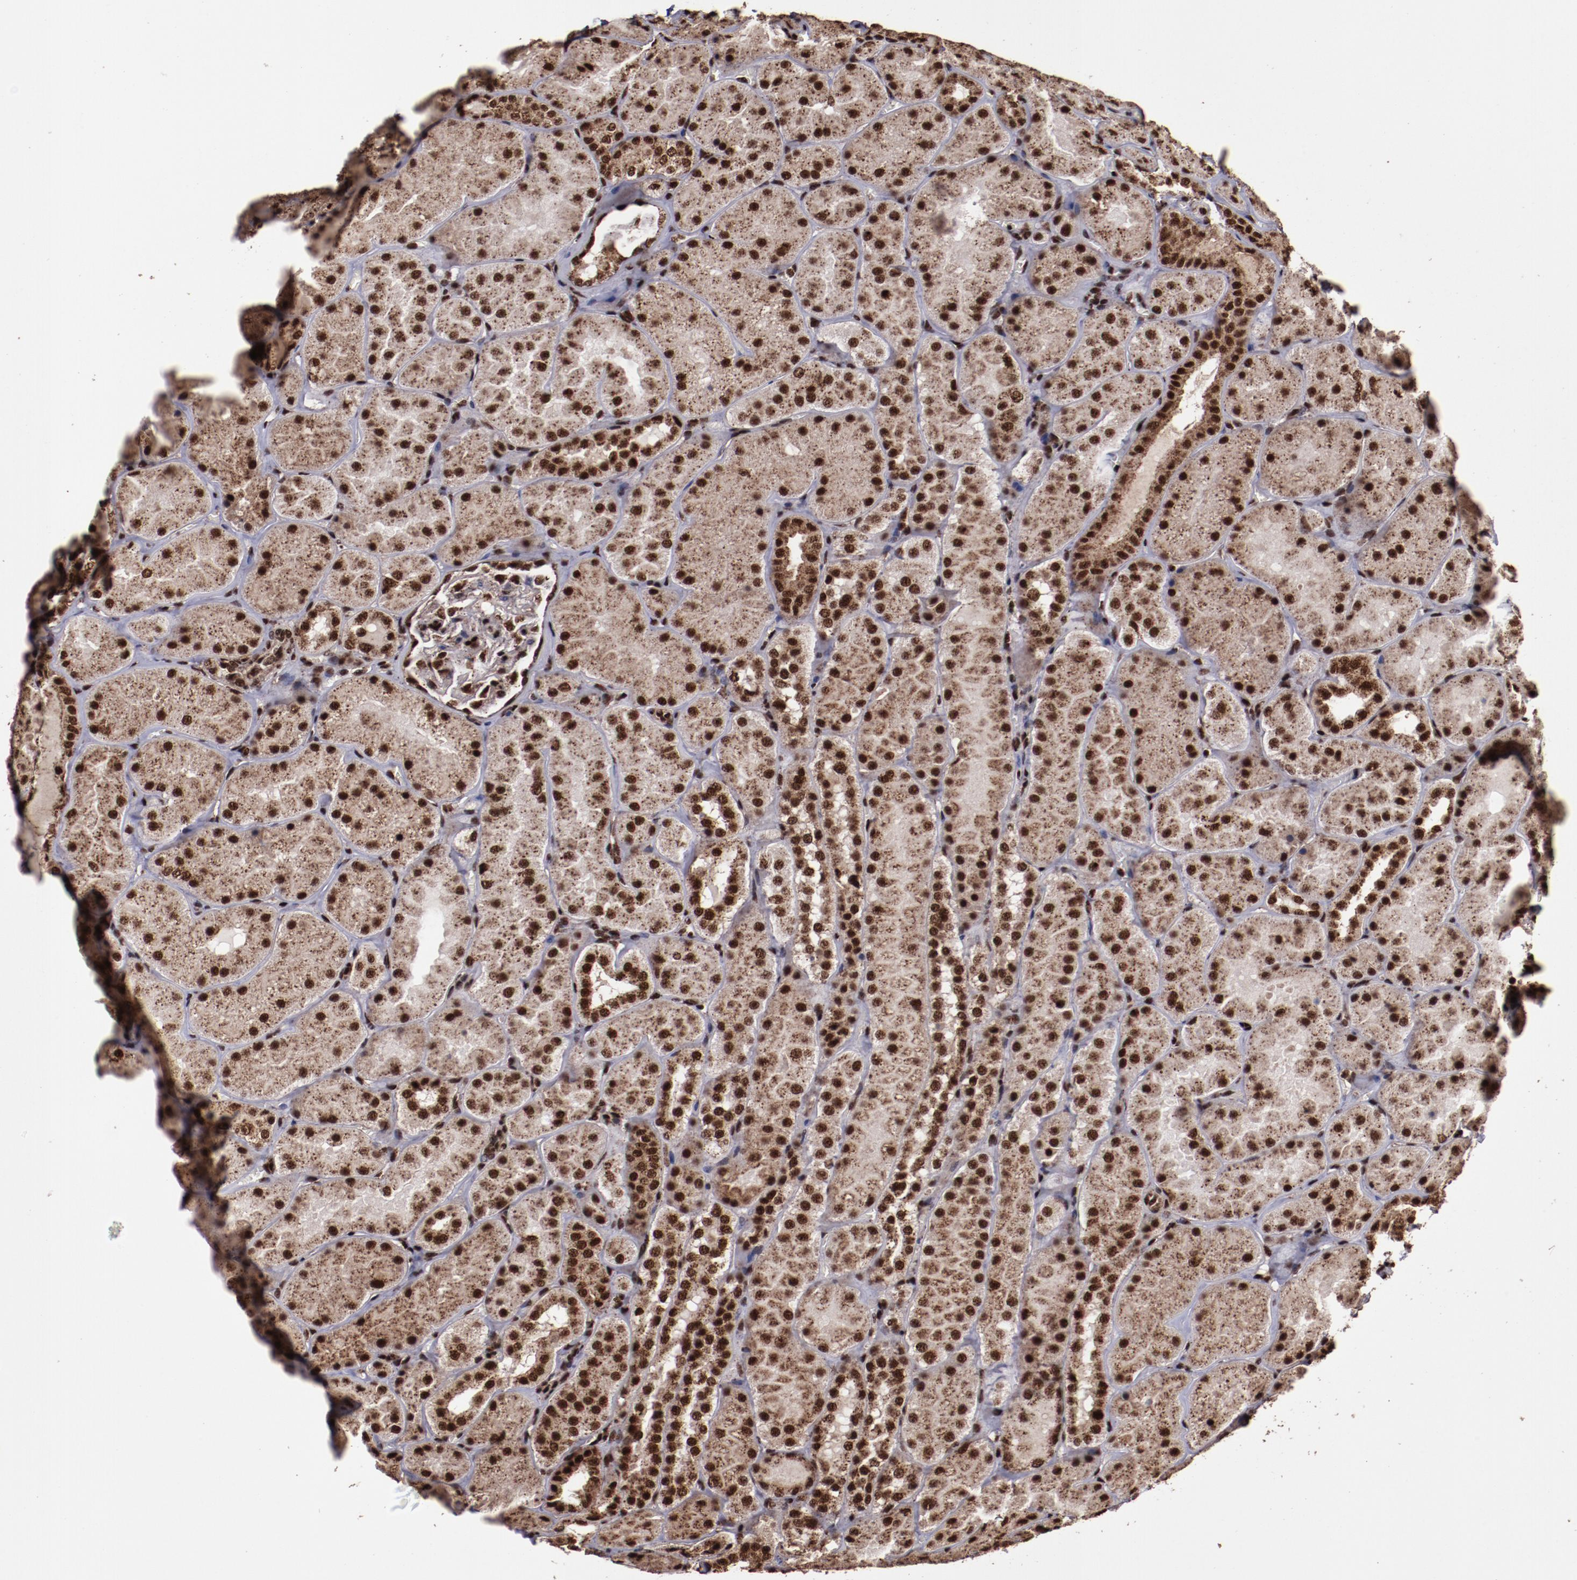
{"staining": {"intensity": "moderate", "quantity": "25%-75%", "location": "nuclear"}, "tissue": "kidney", "cell_type": "Cells in glomeruli", "image_type": "normal", "snomed": [{"axis": "morphology", "description": "Normal tissue, NOS"}, {"axis": "topography", "description": "Kidney"}], "caption": "This is a histology image of IHC staining of normal kidney, which shows moderate positivity in the nuclear of cells in glomeruli.", "gene": "SNW1", "patient": {"sex": "male", "age": 28}}